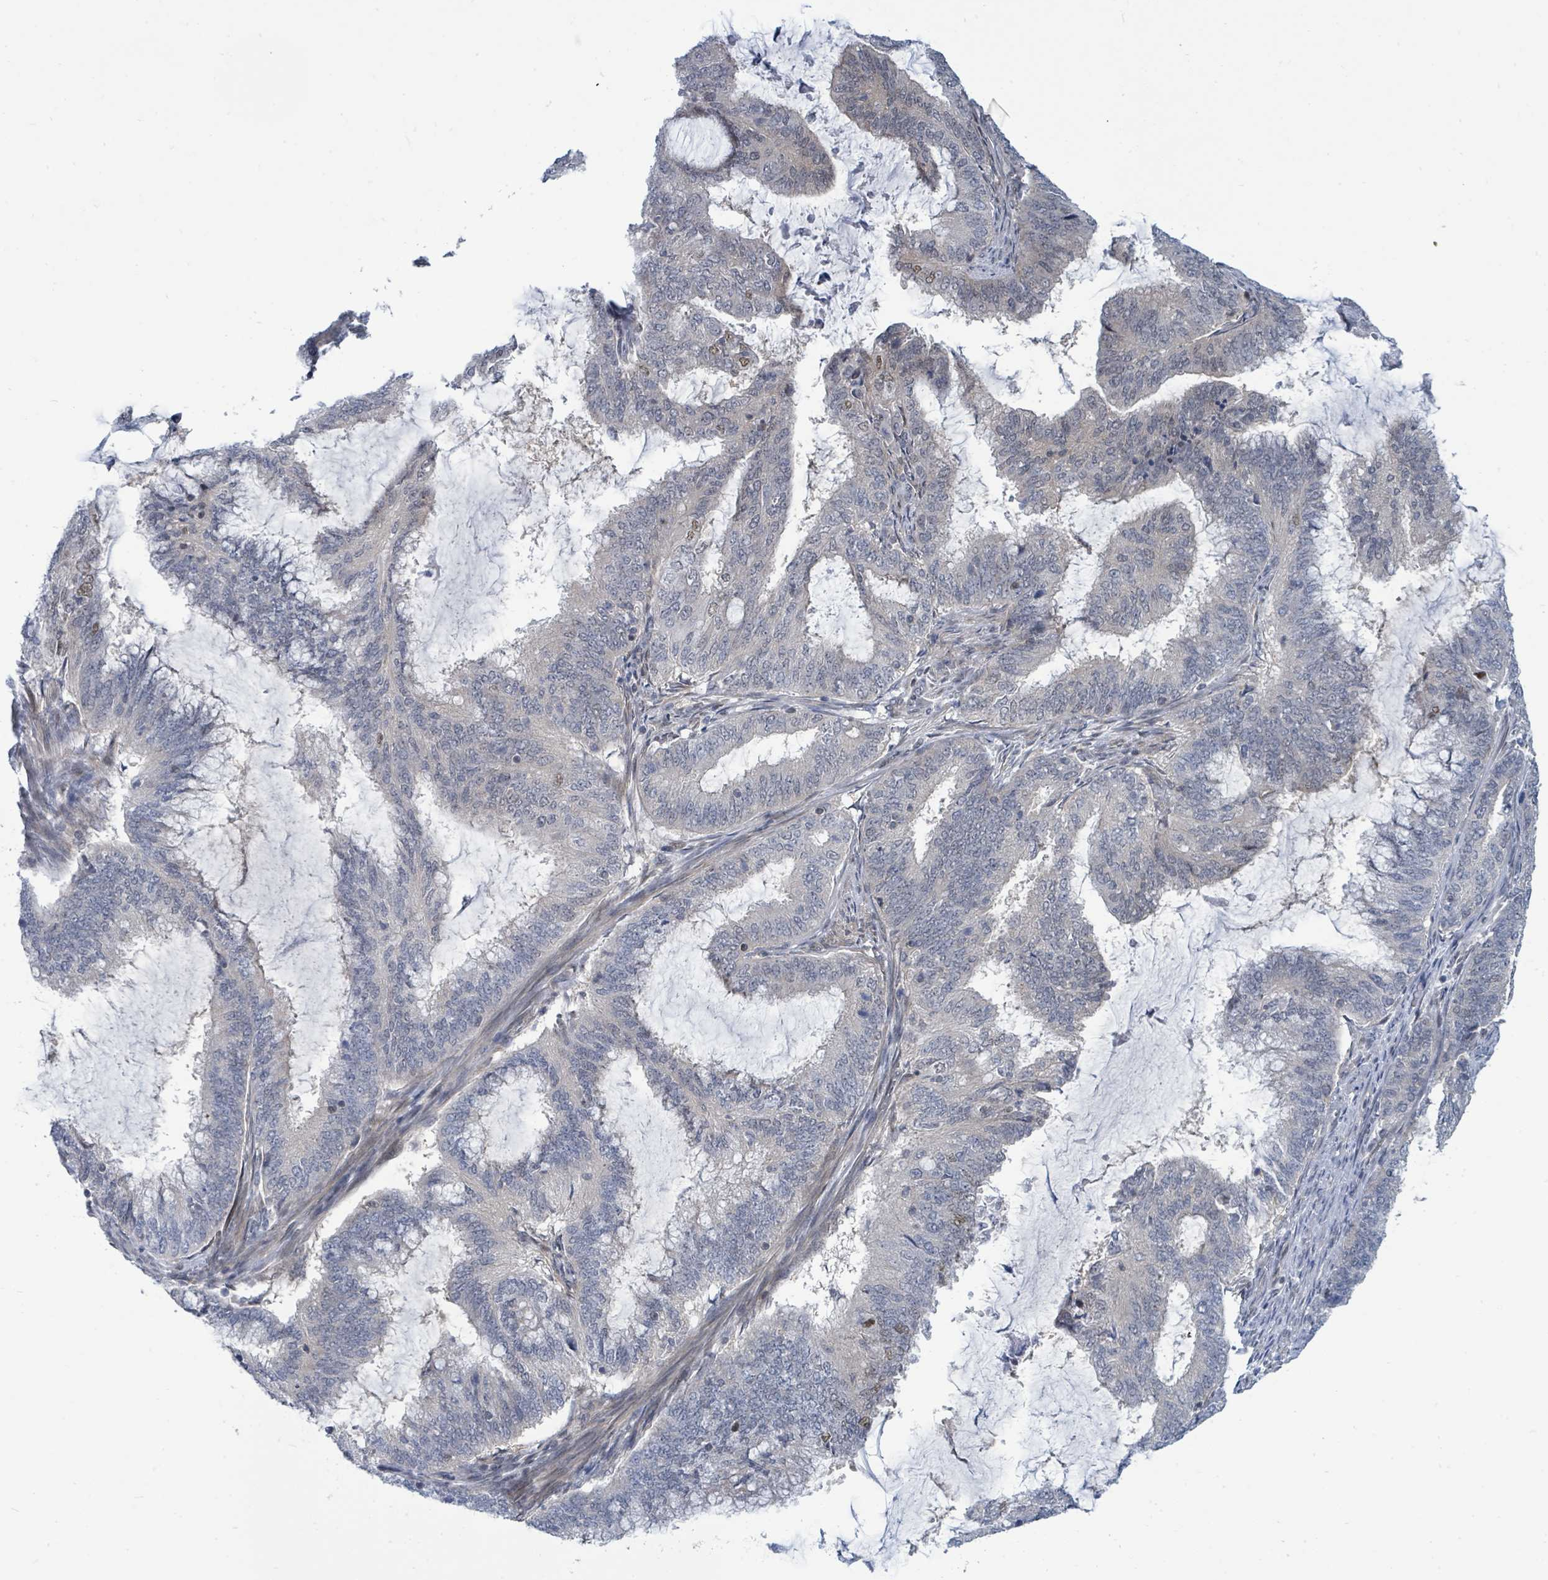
{"staining": {"intensity": "negative", "quantity": "none", "location": "none"}, "tissue": "endometrial cancer", "cell_type": "Tumor cells", "image_type": "cancer", "snomed": [{"axis": "morphology", "description": "Adenocarcinoma, NOS"}, {"axis": "topography", "description": "Endometrium"}], "caption": "Immunohistochemical staining of human endometrial cancer demonstrates no significant positivity in tumor cells.", "gene": "SUMO4", "patient": {"sex": "female", "age": 51}}